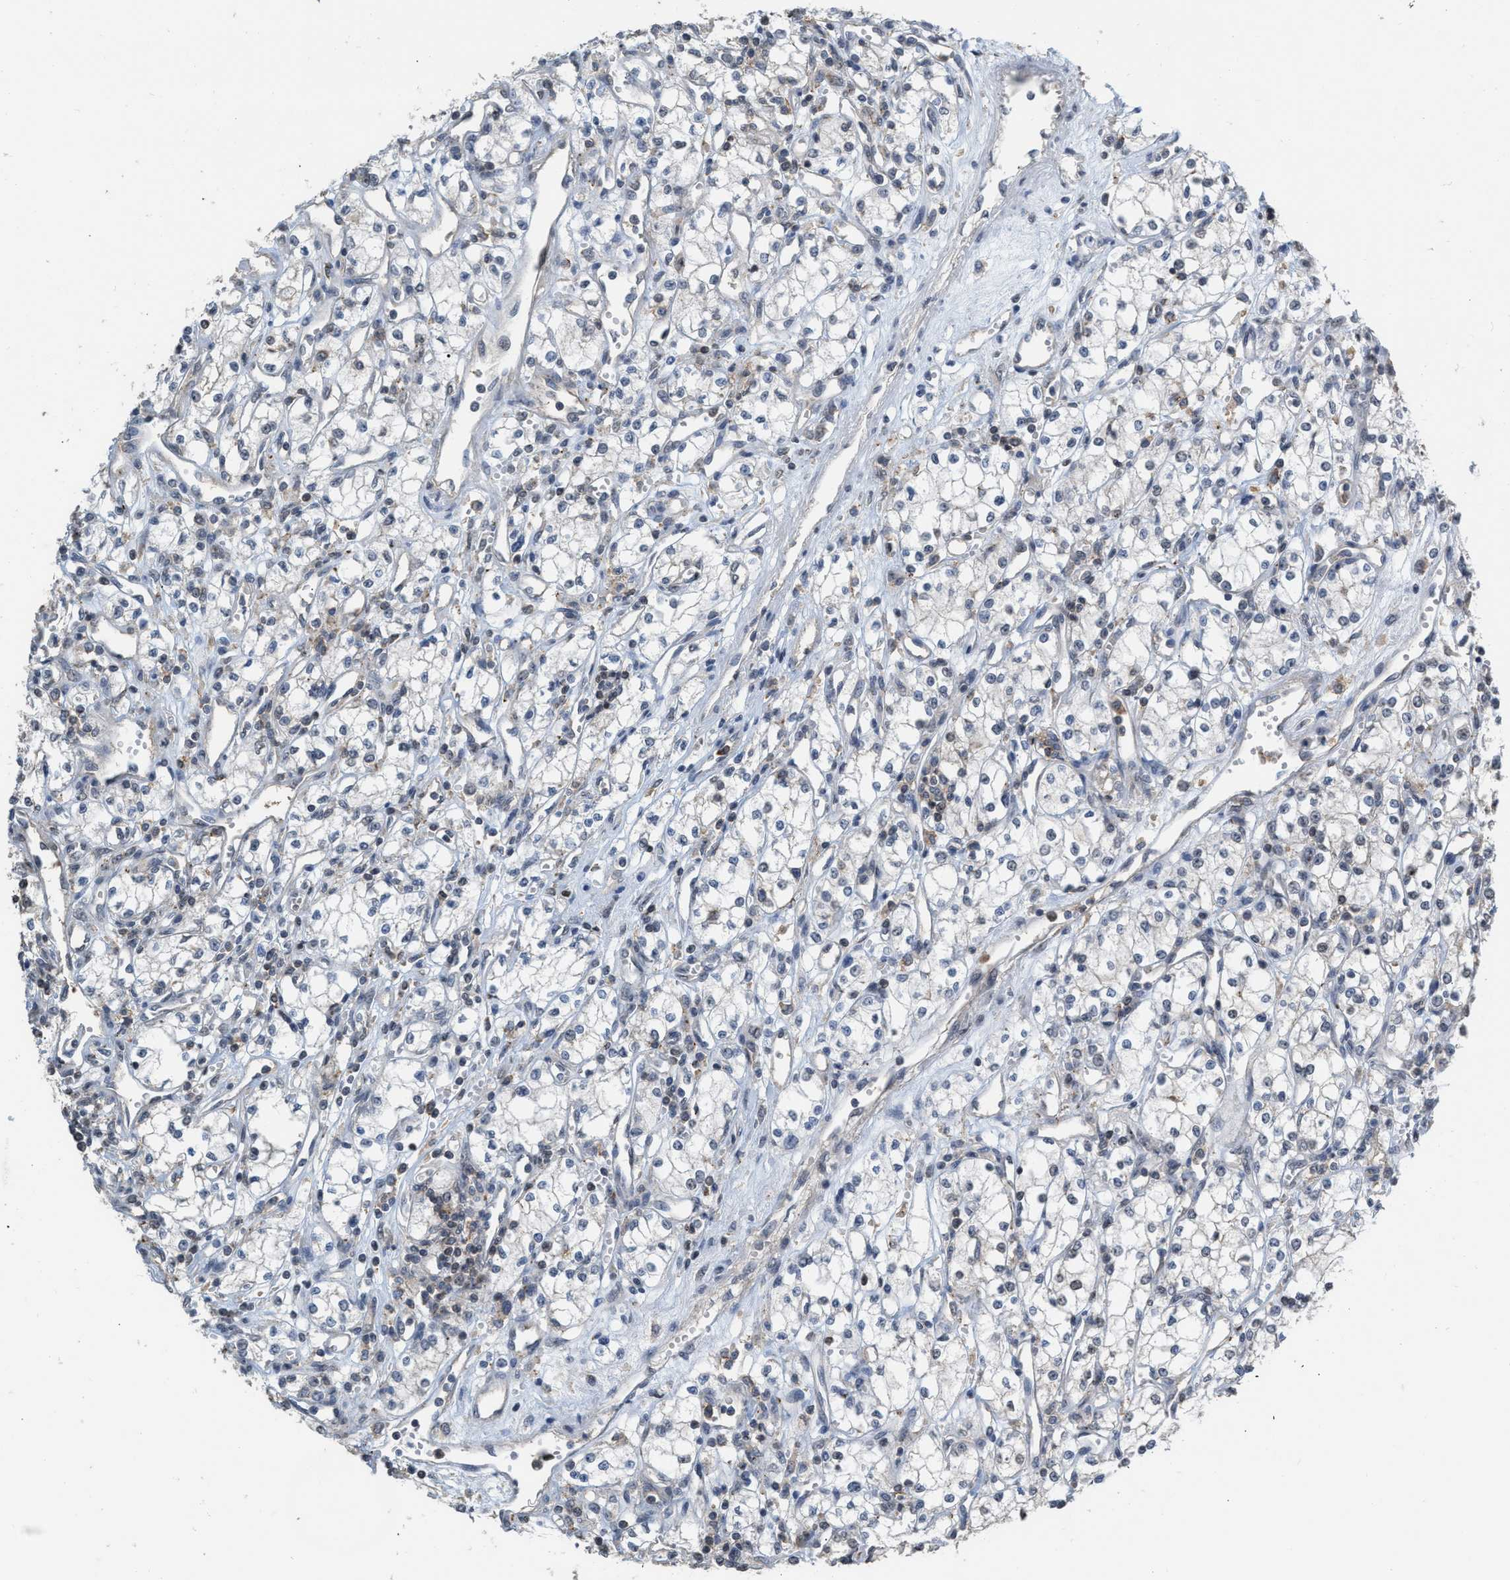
{"staining": {"intensity": "negative", "quantity": "none", "location": "none"}, "tissue": "renal cancer", "cell_type": "Tumor cells", "image_type": "cancer", "snomed": [{"axis": "morphology", "description": "Adenocarcinoma, NOS"}, {"axis": "topography", "description": "Kidney"}], "caption": "A high-resolution image shows IHC staining of adenocarcinoma (renal), which demonstrates no significant positivity in tumor cells.", "gene": "BAIAP2L1", "patient": {"sex": "male", "age": 59}}